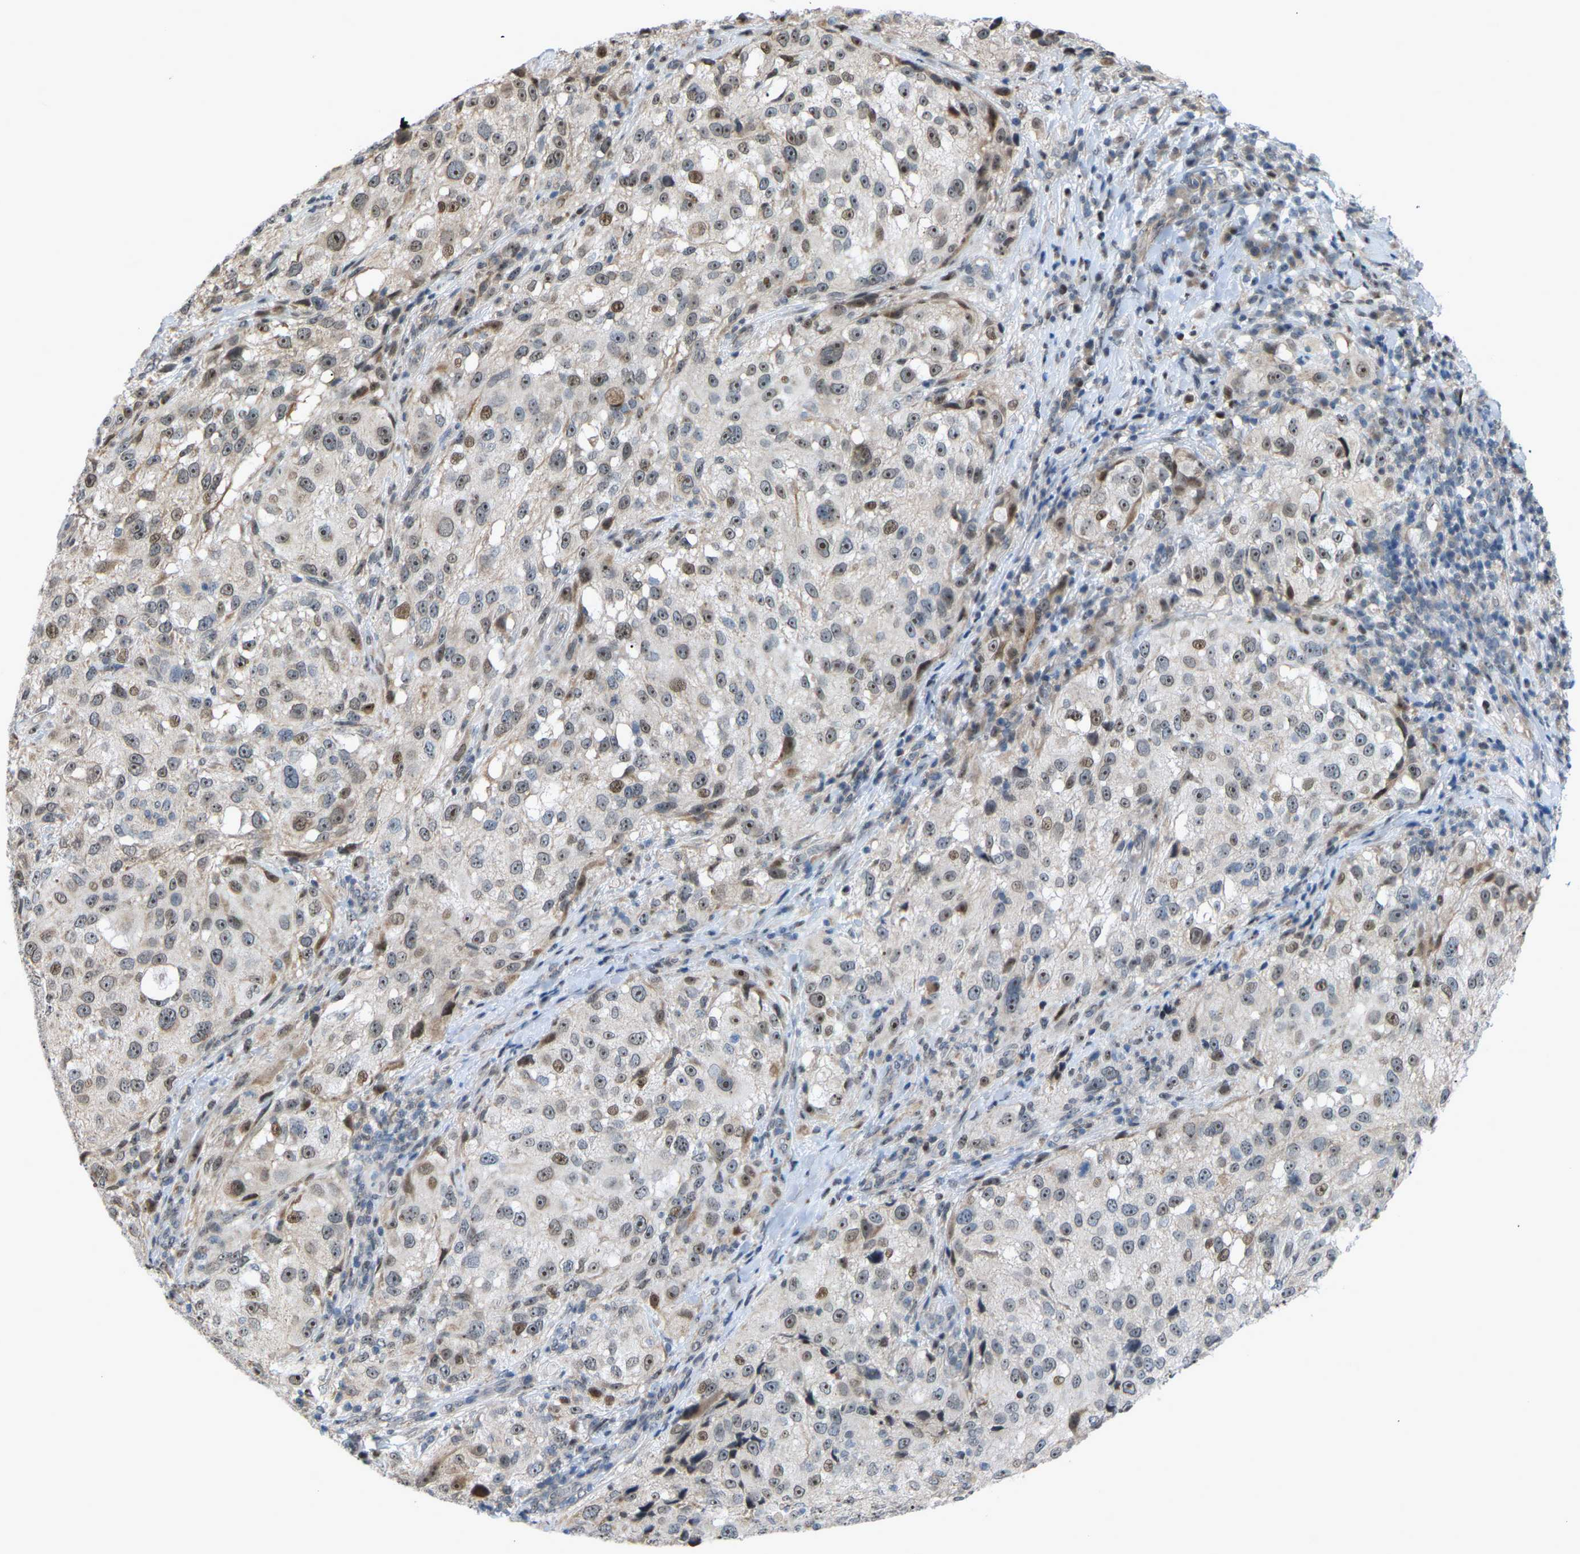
{"staining": {"intensity": "moderate", "quantity": "25%-75%", "location": "nuclear"}, "tissue": "melanoma", "cell_type": "Tumor cells", "image_type": "cancer", "snomed": [{"axis": "morphology", "description": "Necrosis, NOS"}, {"axis": "morphology", "description": "Malignant melanoma, NOS"}, {"axis": "topography", "description": "Skin"}], "caption": "Brown immunohistochemical staining in human melanoma exhibits moderate nuclear expression in about 25%-75% of tumor cells.", "gene": "CROT", "patient": {"sex": "female", "age": 87}}